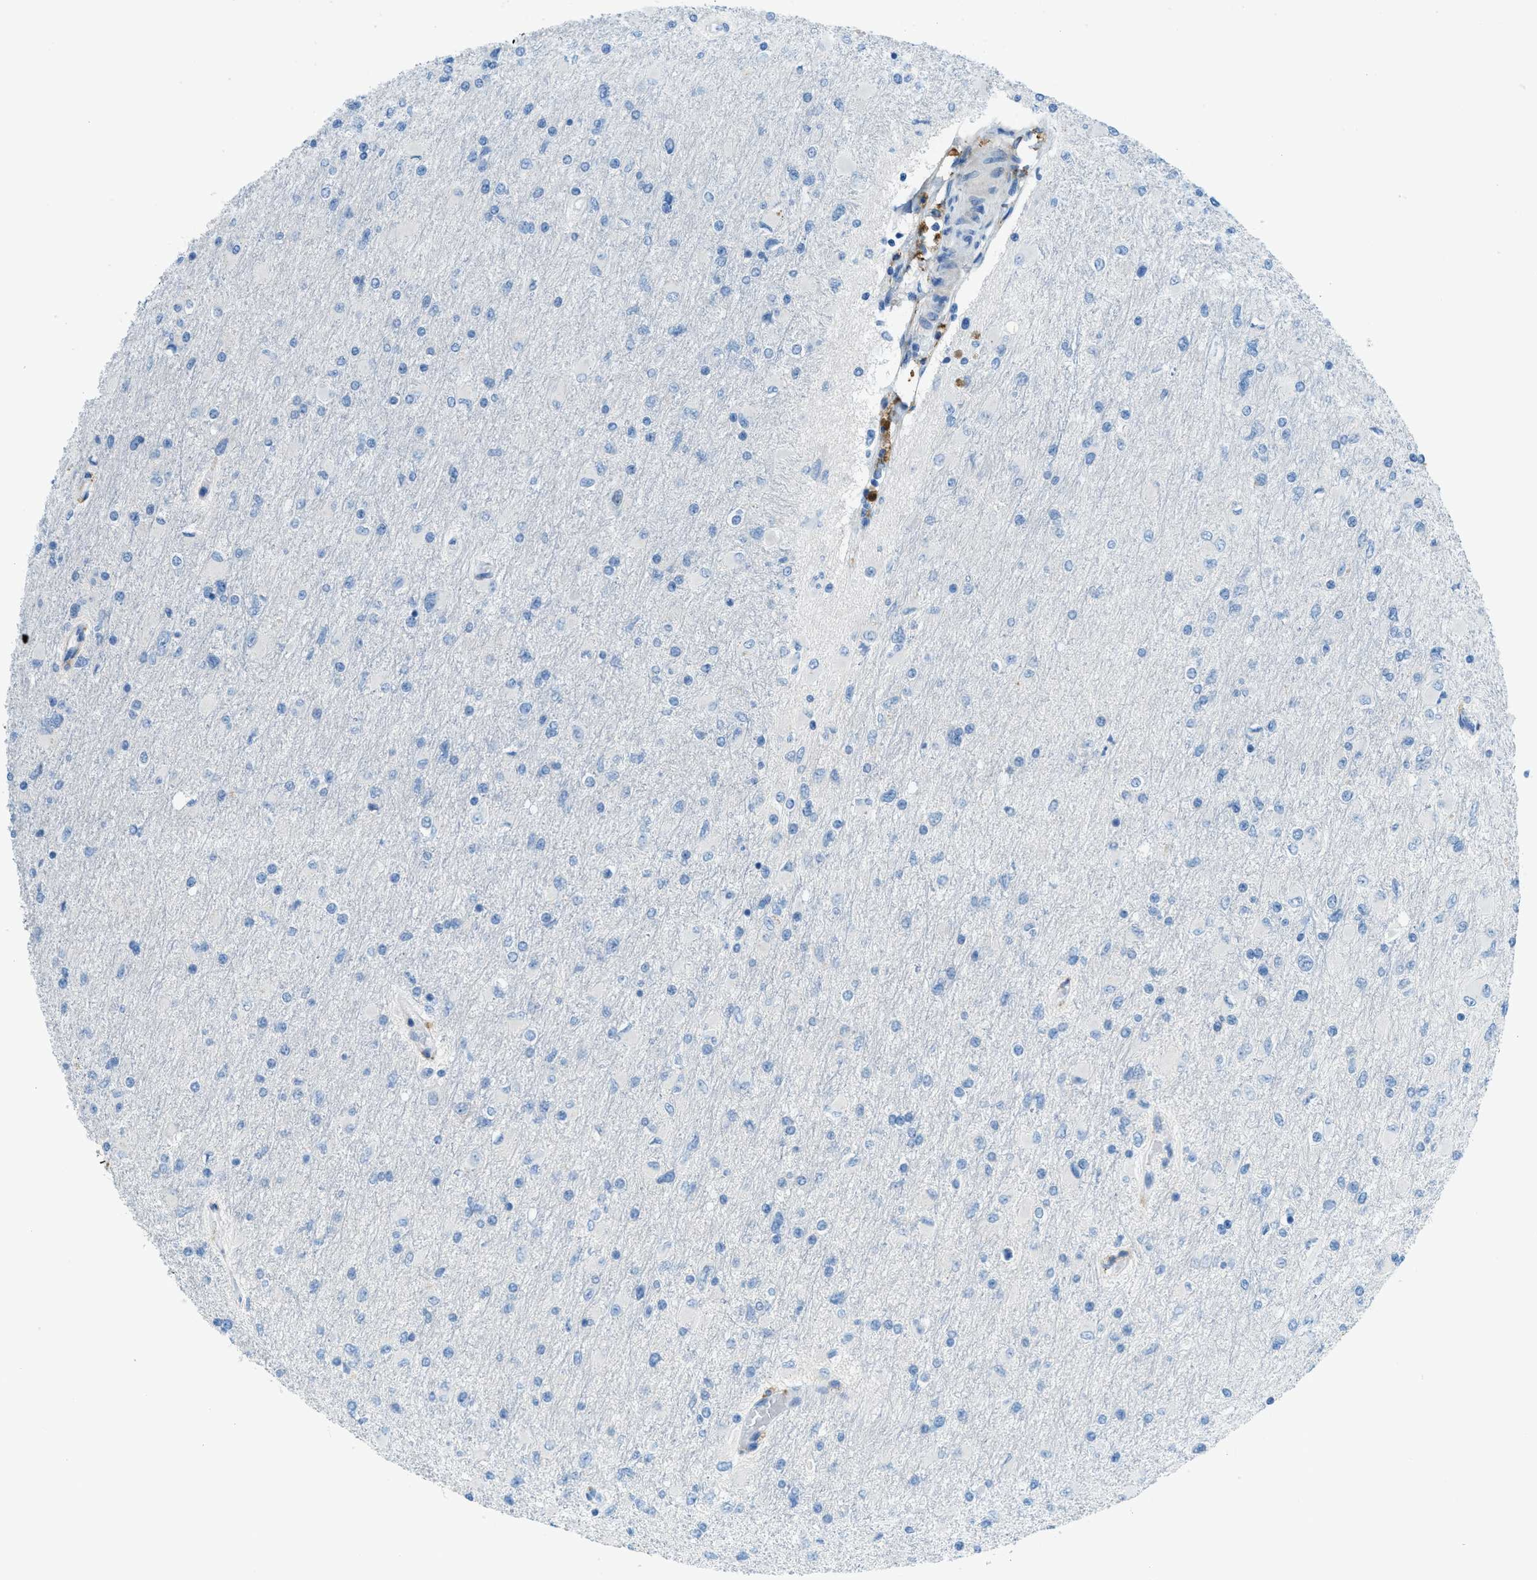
{"staining": {"intensity": "negative", "quantity": "none", "location": "none"}, "tissue": "glioma", "cell_type": "Tumor cells", "image_type": "cancer", "snomed": [{"axis": "morphology", "description": "Glioma, malignant, High grade"}, {"axis": "topography", "description": "Cerebral cortex"}], "caption": "IHC image of human glioma stained for a protein (brown), which shows no staining in tumor cells.", "gene": "KLHL8", "patient": {"sex": "female", "age": 36}}